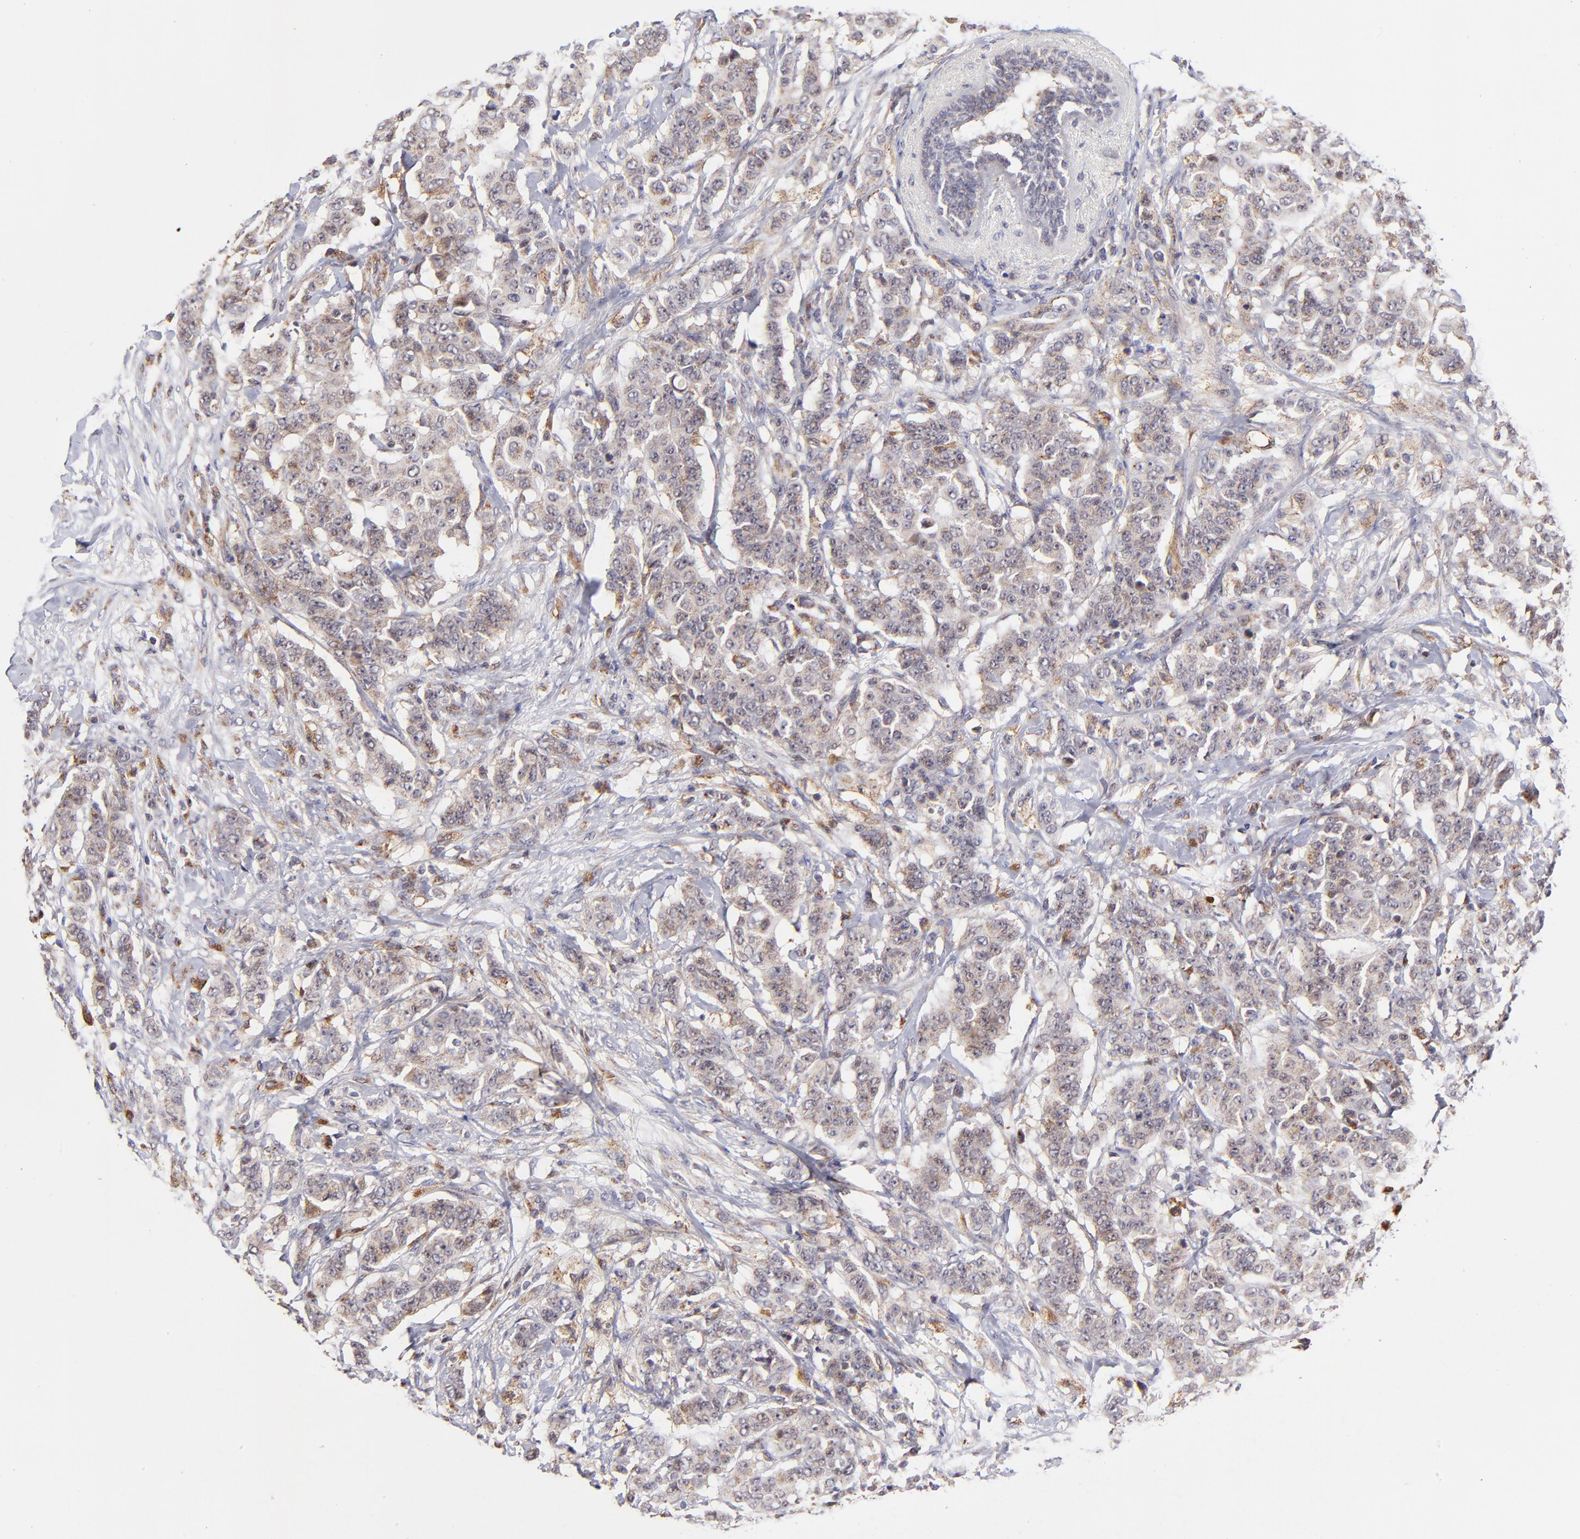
{"staining": {"intensity": "weak", "quantity": ">75%", "location": "cytoplasmic/membranous"}, "tissue": "breast cancer", "cell_type": "Tumor cells", "image_type": "cancer", "snomed": [{"axis": "morphology", "description": "Duct carcinoma"}, {"axis": "topography", "description": "Breast"}], "caption": "Immunohistochemical staining of breast cancer (infiltrating ductal carcinoma) demonstrates weak cytoplasmic/membranous protein positivity in approximately >75% of tumor cells.", "gene": "MAP2K7", "patient": {"sex": "female", "age": 40}}